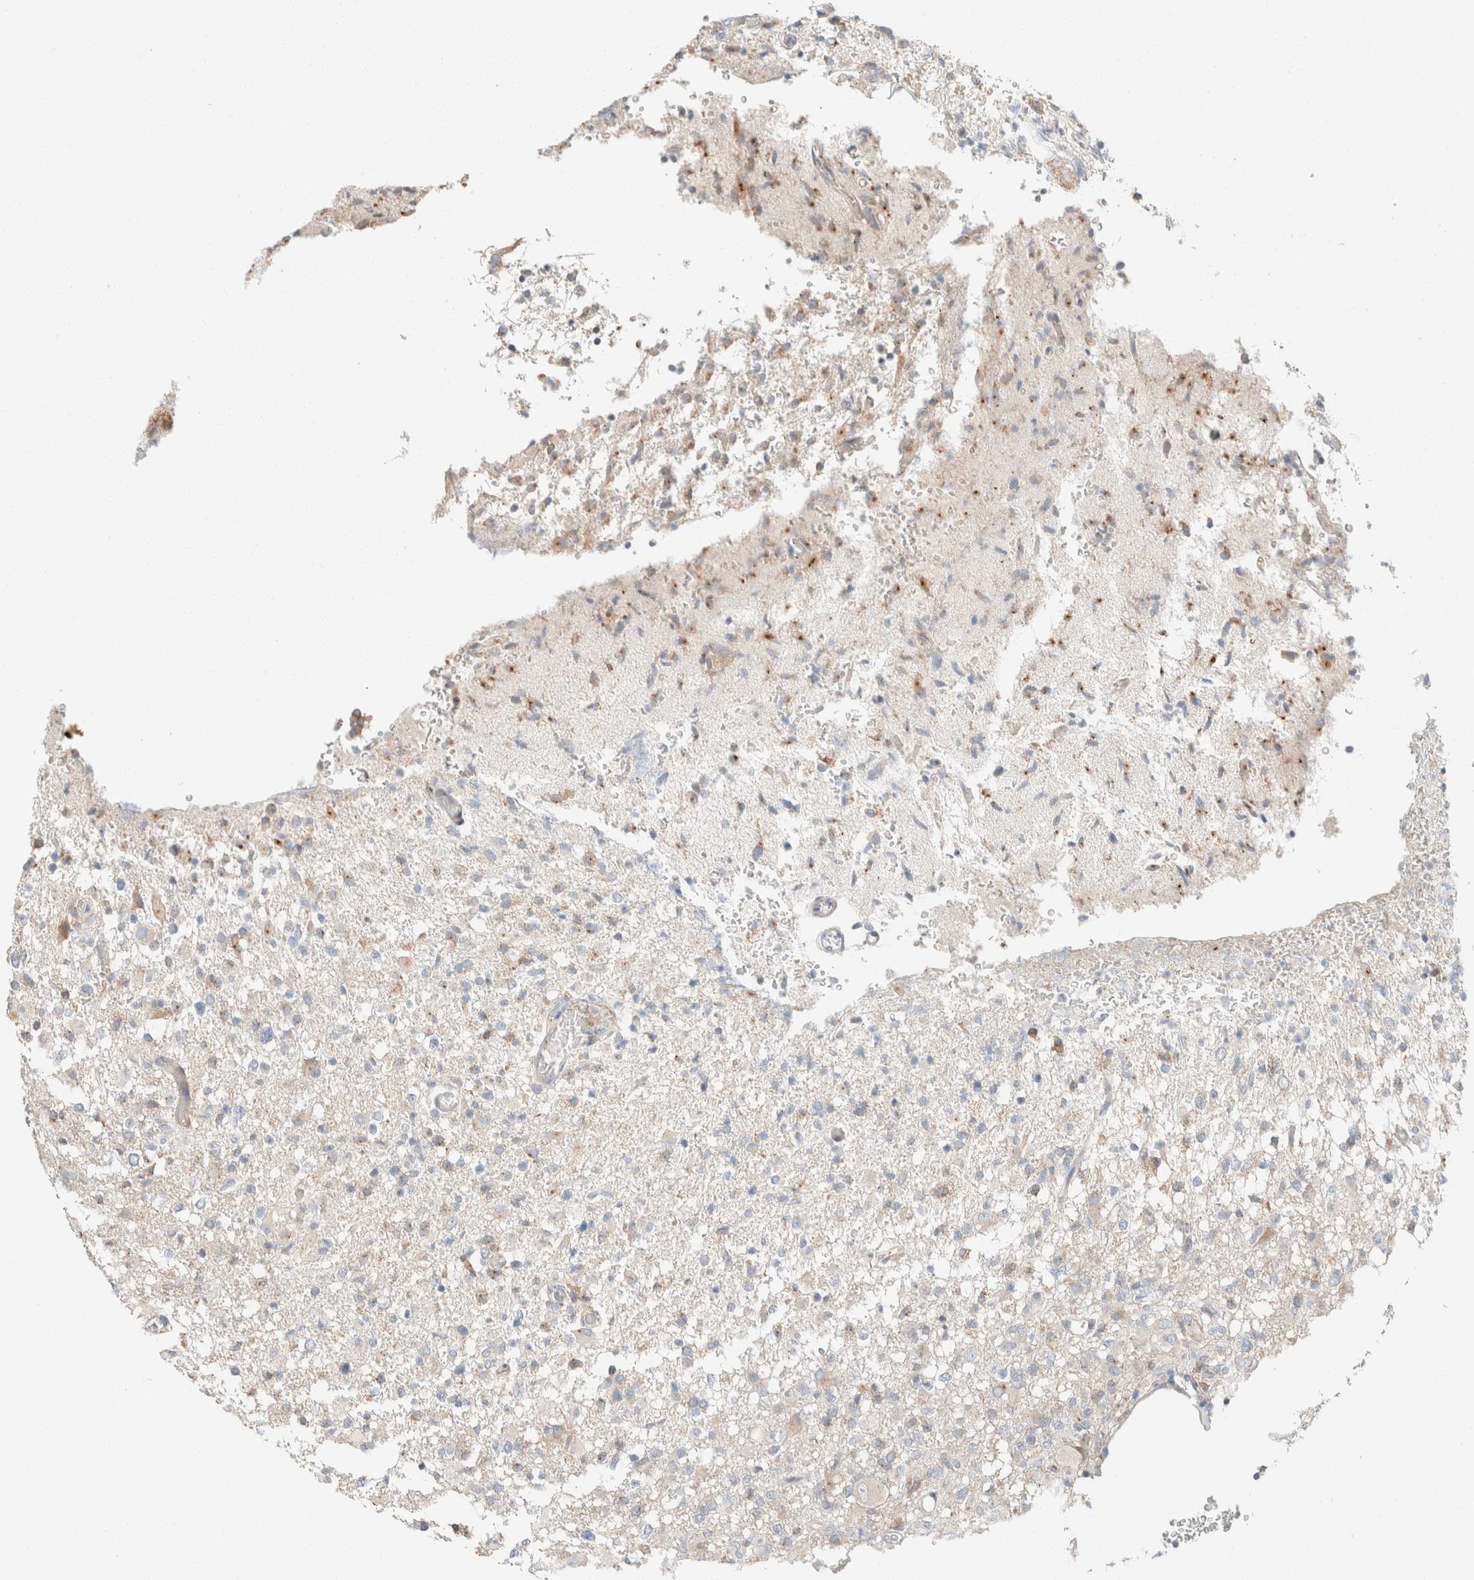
{"staining": {"intensity": "weak", "quantity": "<25%", "location": "cytoplasmic/membranous"}, "tissue": "glioma", "cell_type": "Tumor cells", "image_type": "cancer", "snomed": [{"axis": "morphology", "description": "Glioma, malignant, High grade"}, {"axis": "topography", "description": "Brain"}], "caption": "Glioma was stained to show a protein in brown. There is no significant expression in tumor cells.", "gene": "PCM1", "patient": {"sex": "female", "age": 57}}